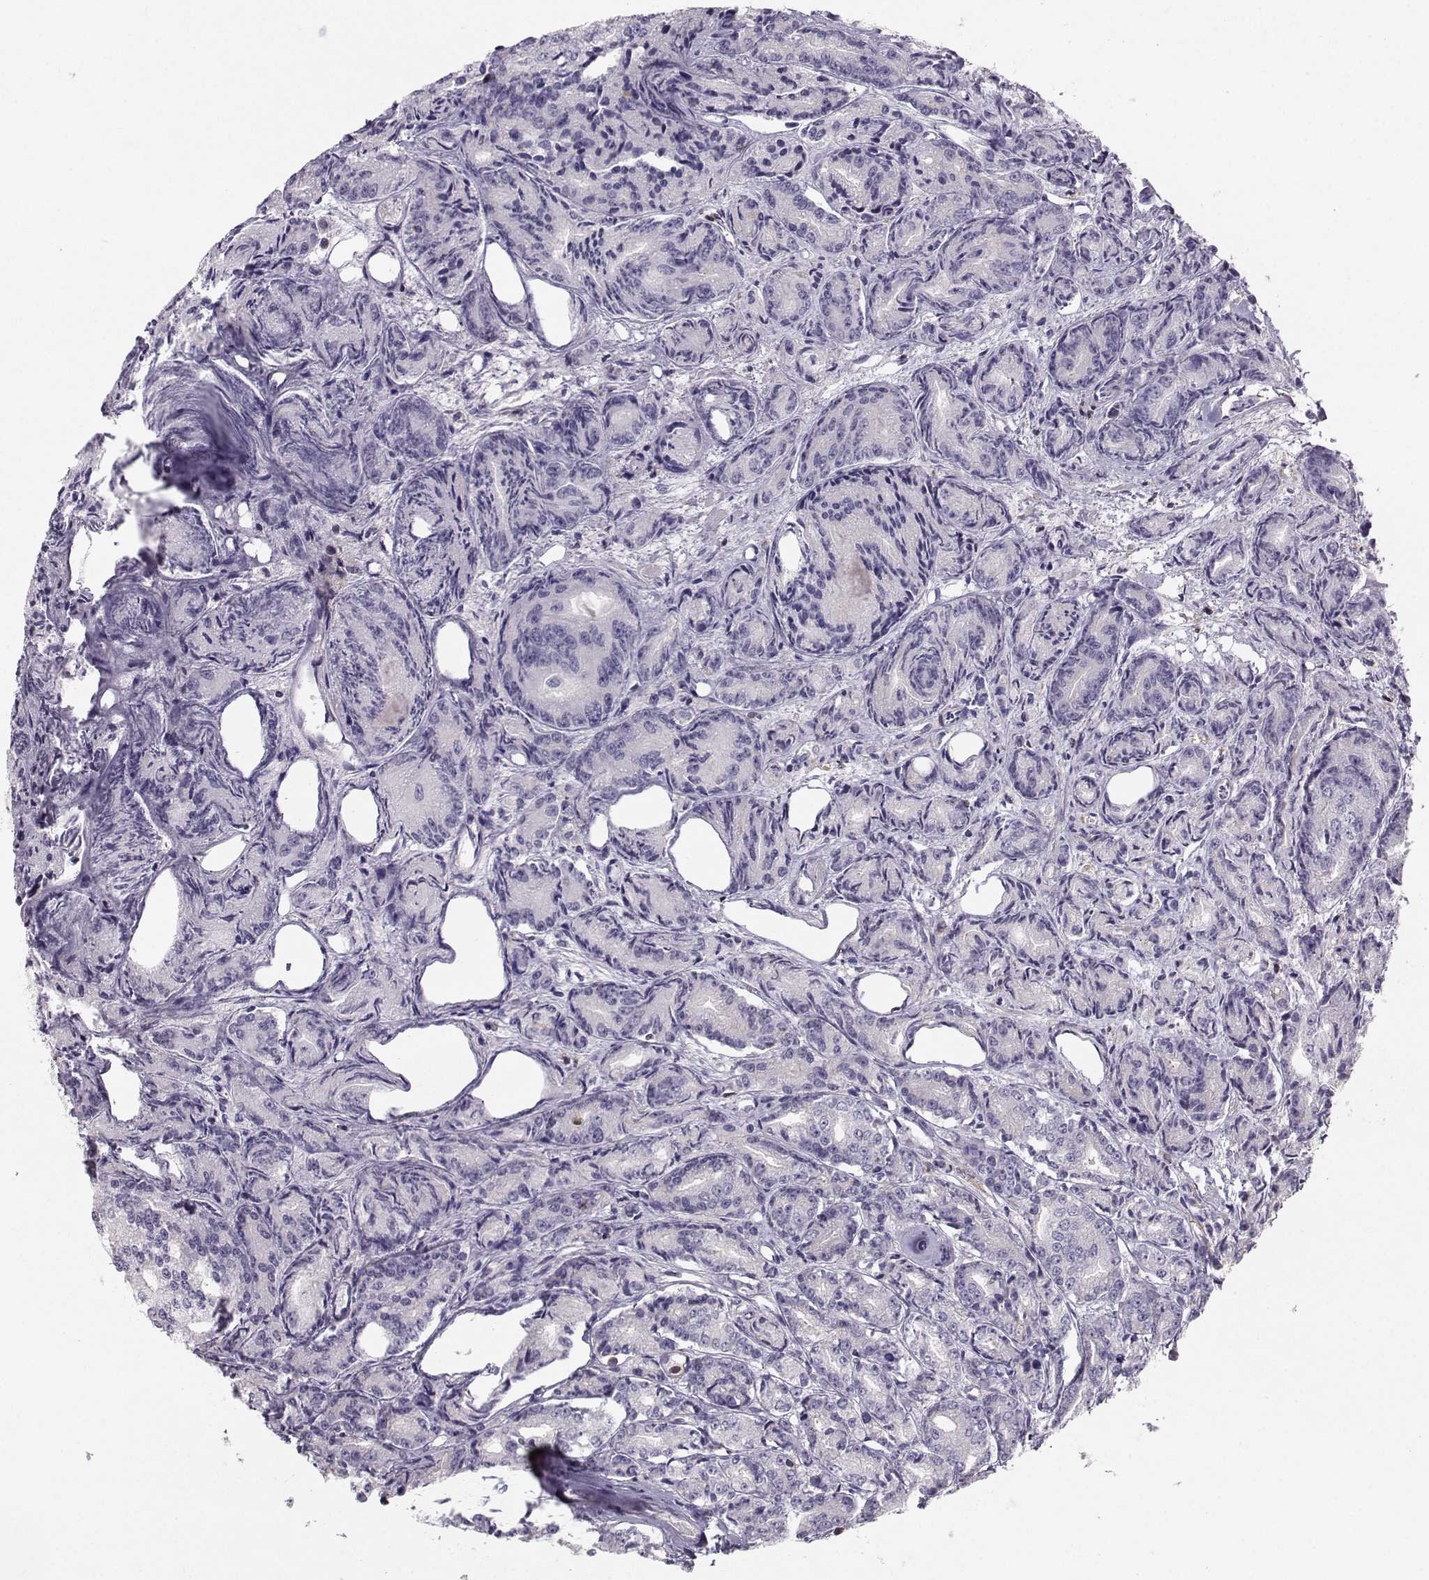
{"staining": {"intensity": "weak", "quantity": "<25%", "location": "cytoplasmic/membranous"}, "tissue": "prostate cancer", "cell_type": "Tumor cells", "image_type": "cancer", "snomed": [{"axis": "morphology", "description": "Adenocarcinoma, Medium grade"}, {"axis": "topography", "description": "Prostate"}], "caption": "This is an immunohistochemistry histopathology image of human prostate medium-grade adenocarcinoma. There is no positivity in tumor cells.", "gene": "ZBTB32", "patient": {"sex": "male", "age": 74}}